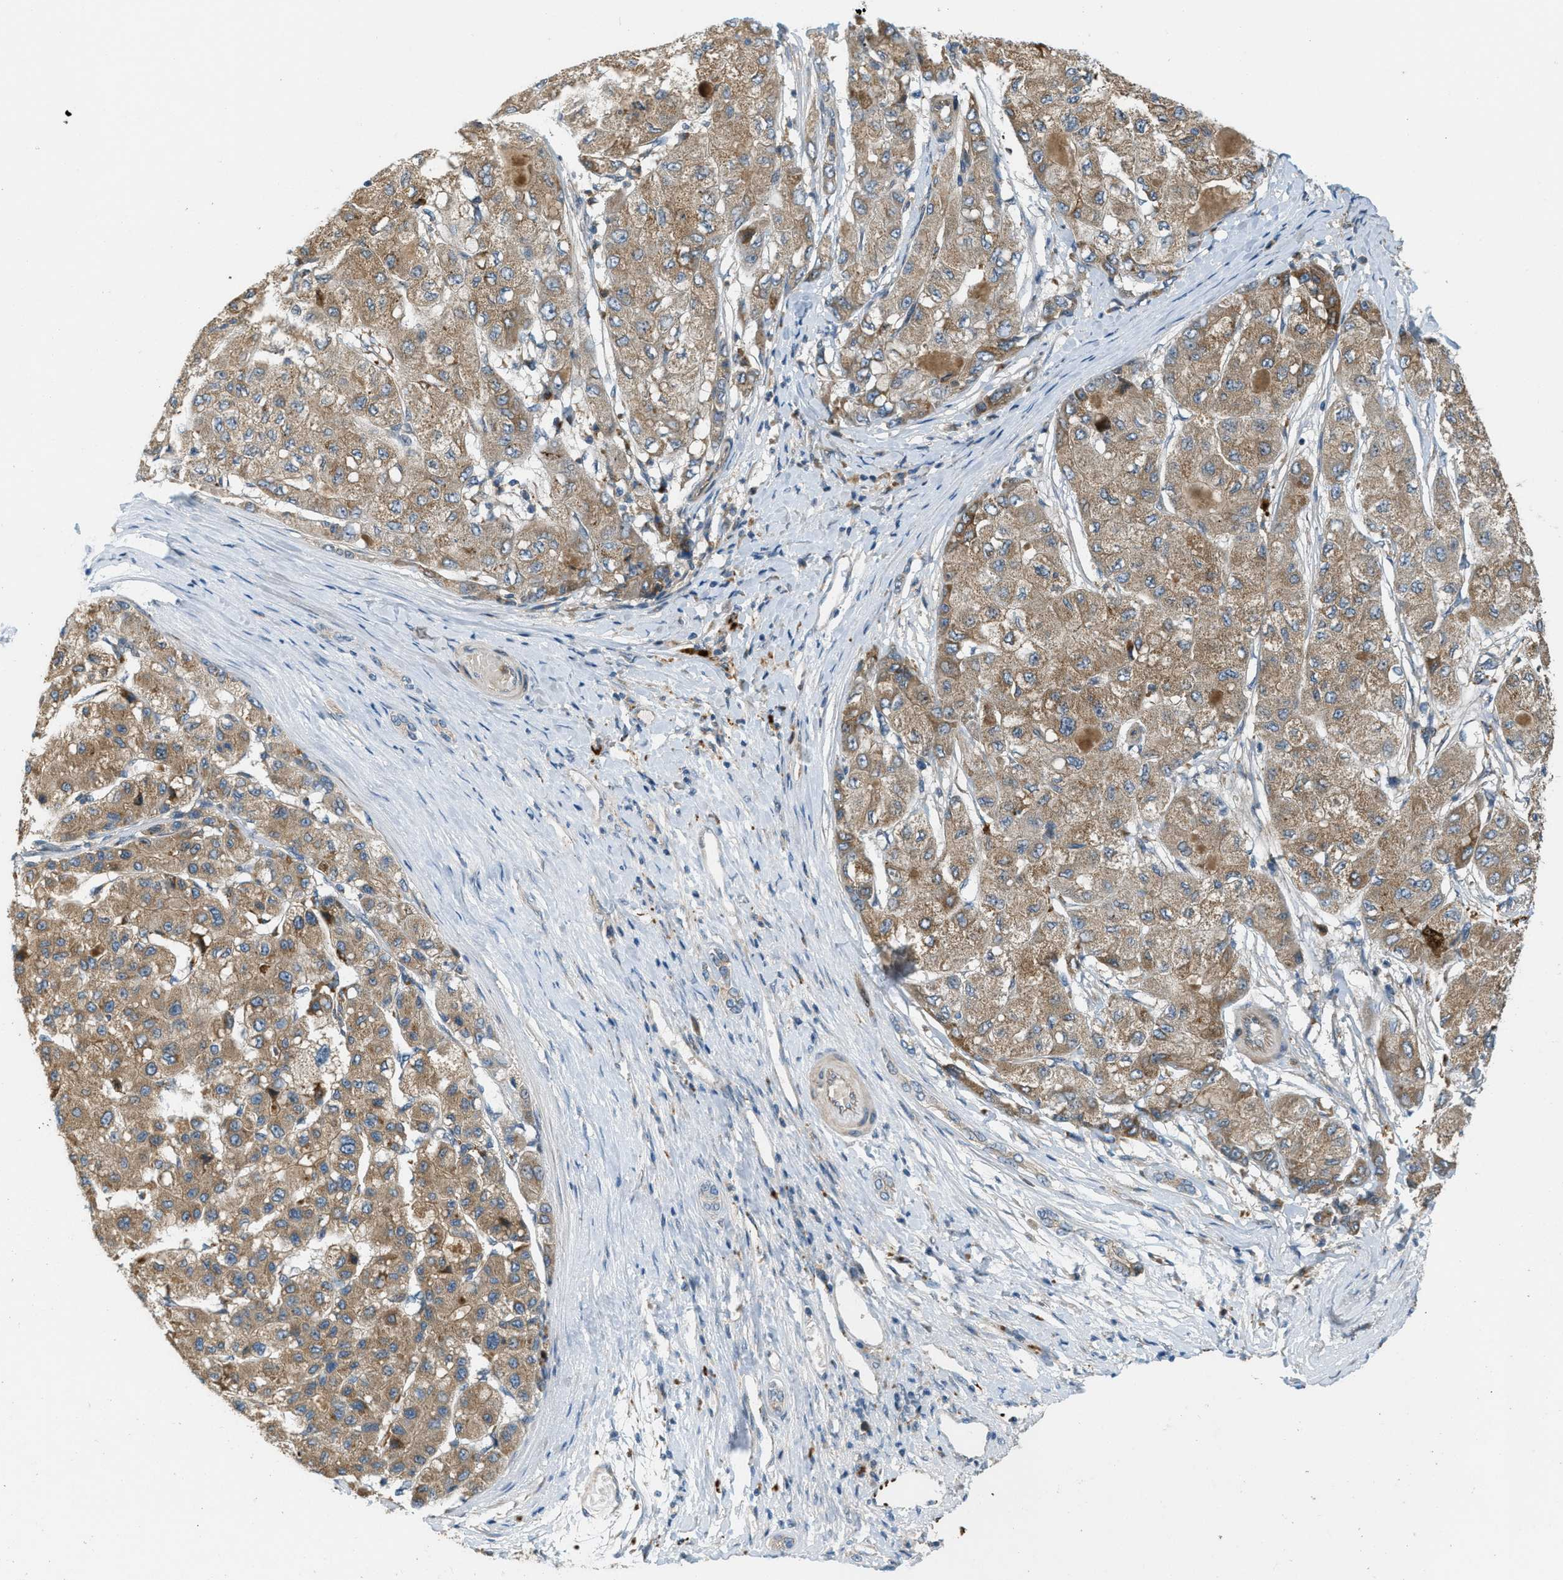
{"staining": {"intensity": "strong", "quantity": ">75%", "location": "cytoplasmic/membranous"}, "tissue": "liver cancer", "cell_type": "Tumor cells", "image_type": "cancer", "snomed": [{"axis": "morphology", "description": "Carcinoma, Hepatocellular, NOS"}, {"axis": "topography", "description": "Liver"}], "caption": "Liver hepatocellular carcinoma stained for a protein exhibits strong cytoplasmic/membranous positivity in tumor cells.", "gene": "ADCY6", "patient": {"sex": "male", "age": 80}}